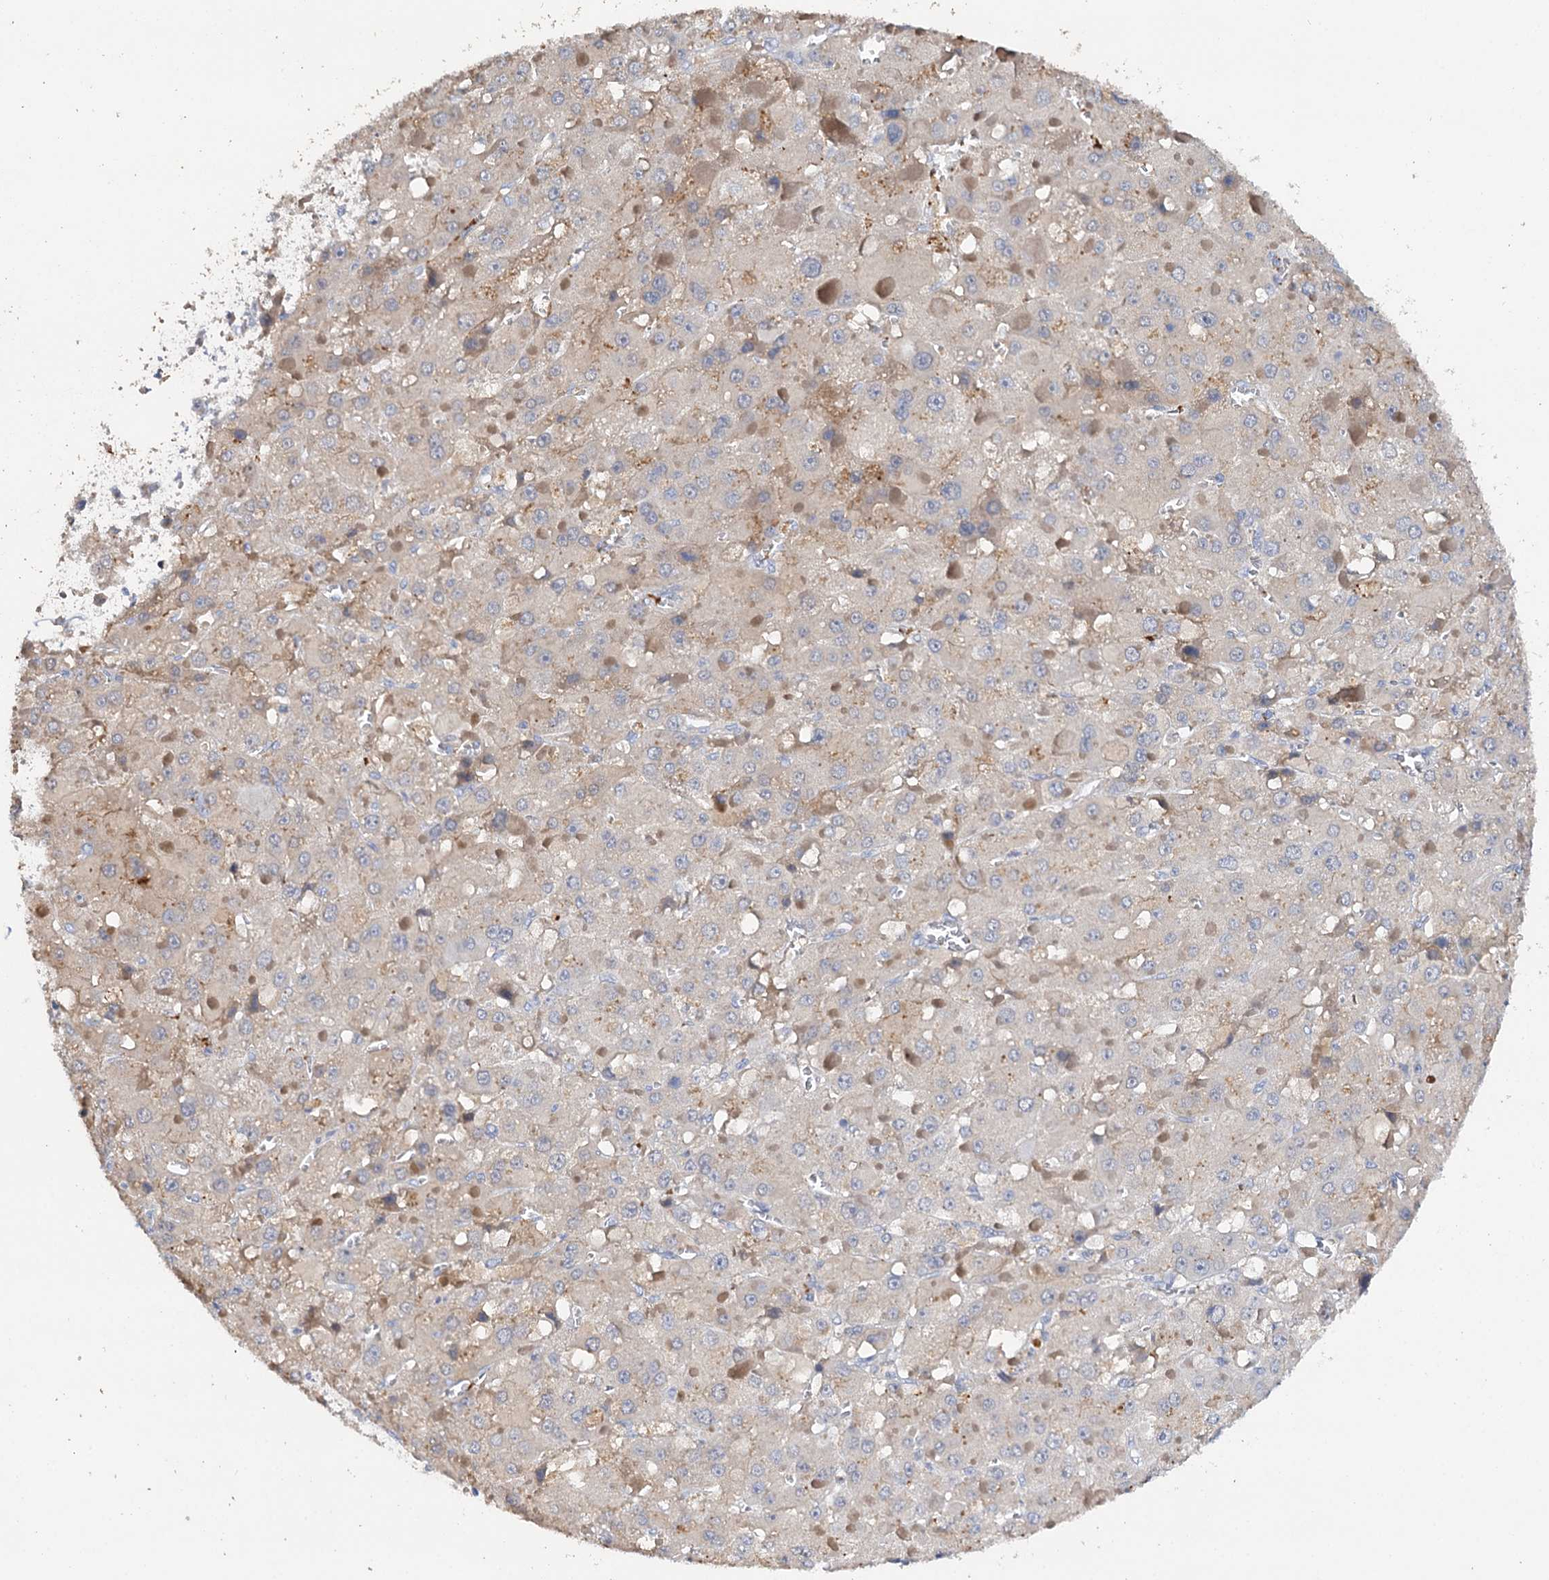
{"staining": {"intensity": "weak", "quantity": "<25%", "location": "cytoplasmic/membranous"}, "tissue": "liver cancer", "cell_type": "Tumor cells", "image_type": "cancer", "snomed": [{"axis": "morphology", "description": "Carcinoma, Hepatocellular, NOS"}, {"axis": "topography", "description": "Liver"}], "caption": "Histopathology image shows no protein positivity in tumor cells of liver hepatocellular carcinoma tissue. The staining is performed using DAB (3,3'-diaminobenzidine) brown chromogen with nuclei counter-stained in using hematoxylin.", "gene": "DNAH6", "patient": {"sex": "female", "age": 73}}